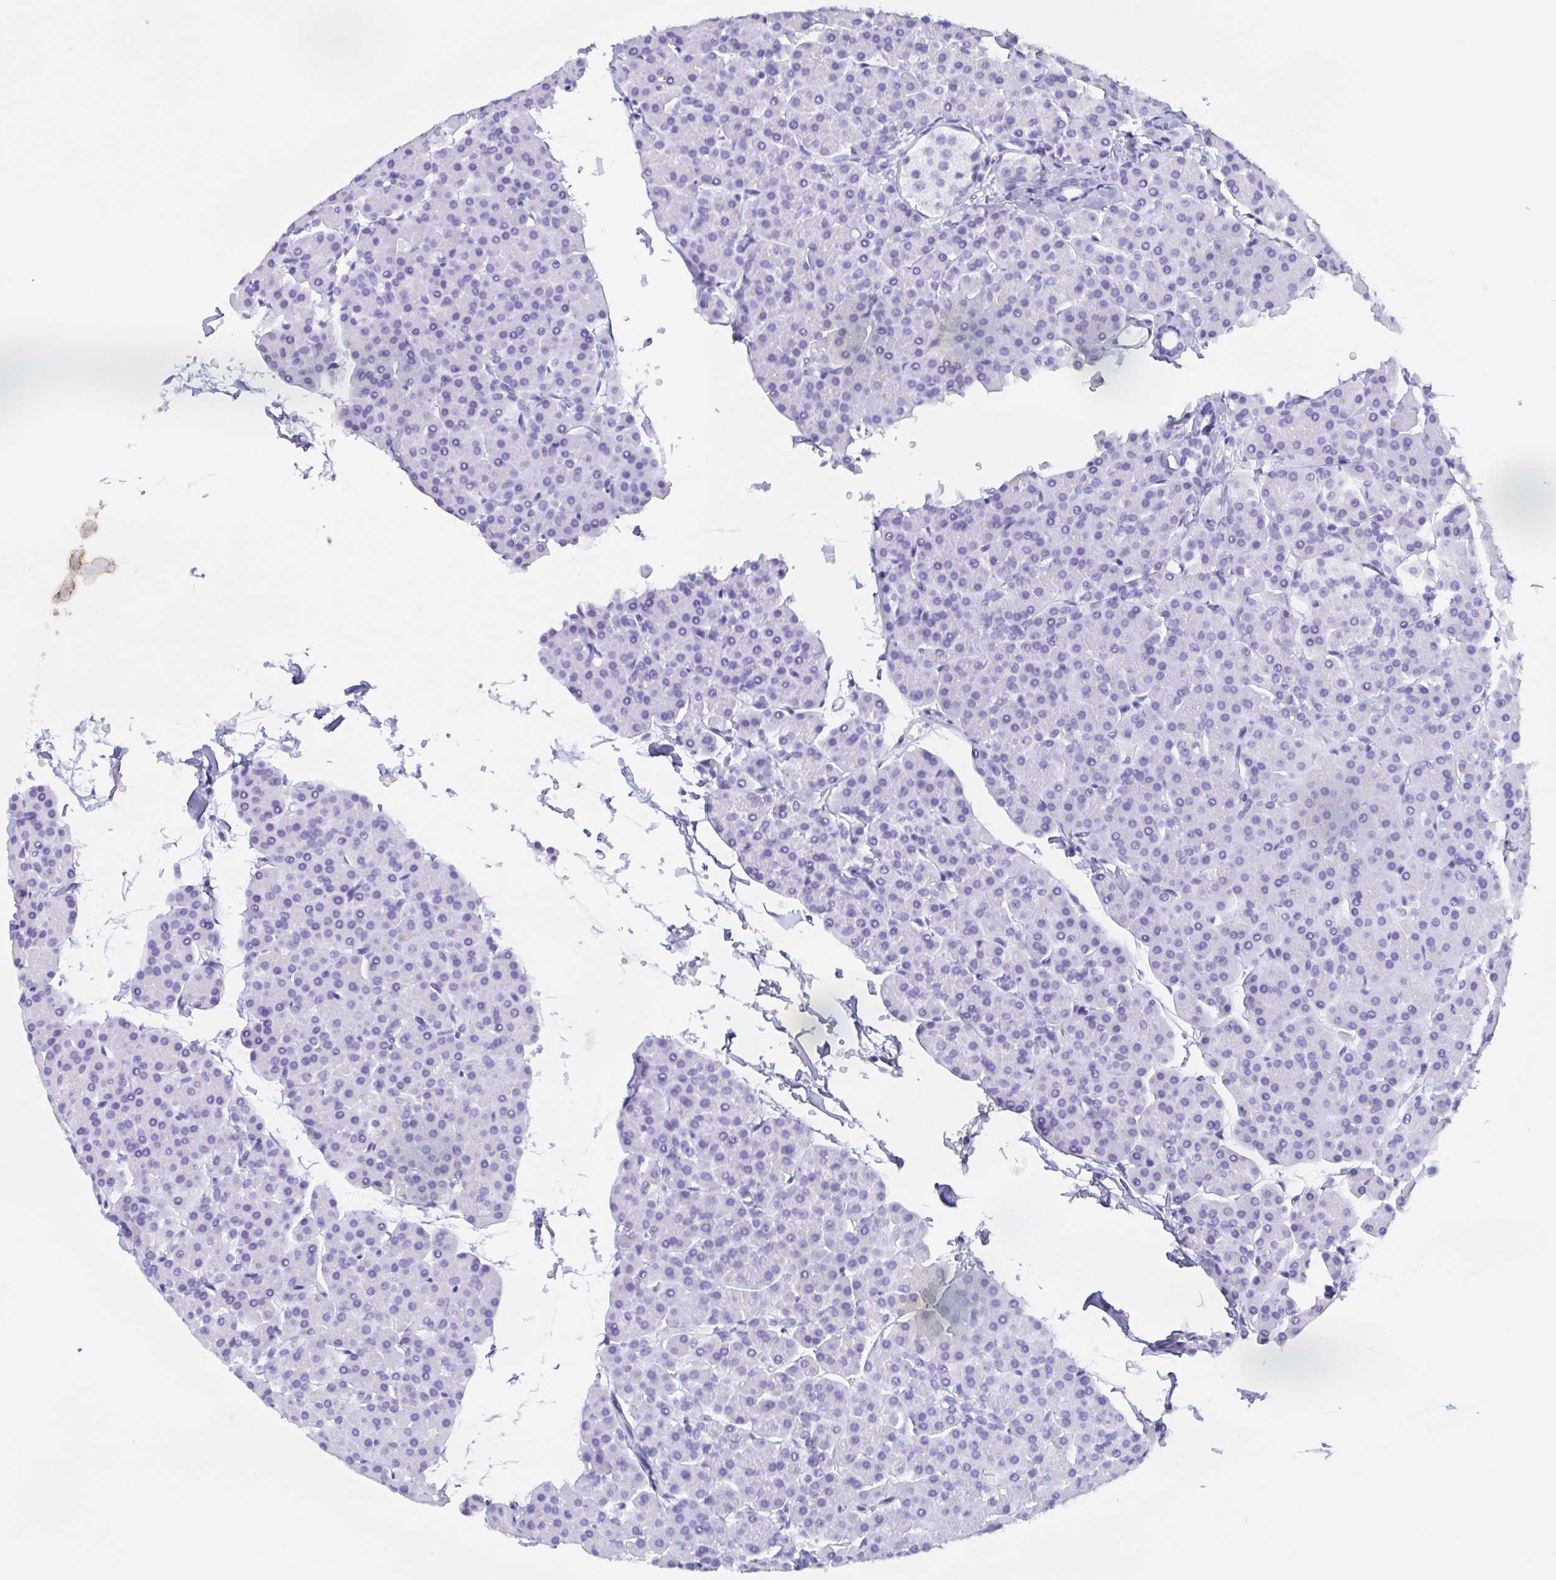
{"staining": {"intensity": "negative", "quantity": "none", "location": "none"}, "tissue": "pancreas", "cell_type": "Exocrine glandular cells", "image_type": "normal", "snomed": [{"axis": "morphology", "description": "Normal tissue, NOS"}, {"axis": "topography", "description": "Pancreas"}, {"axis": "topography", "description": "Peripheral nerve tissue"}], "caption": "High power microscopy image of an immunohistochemistry (IHC) image of normal pancreas, revealing no significant staining in exocrine glandular cells. (Stains: DAB (3,3'-diaminobenzidine) IHC with hematoxylin counter stain, Microscopy: brightfield microscopy at high magnification).", "gene": "AGFG2", "patient": {"sex": "male", "age": 54}}